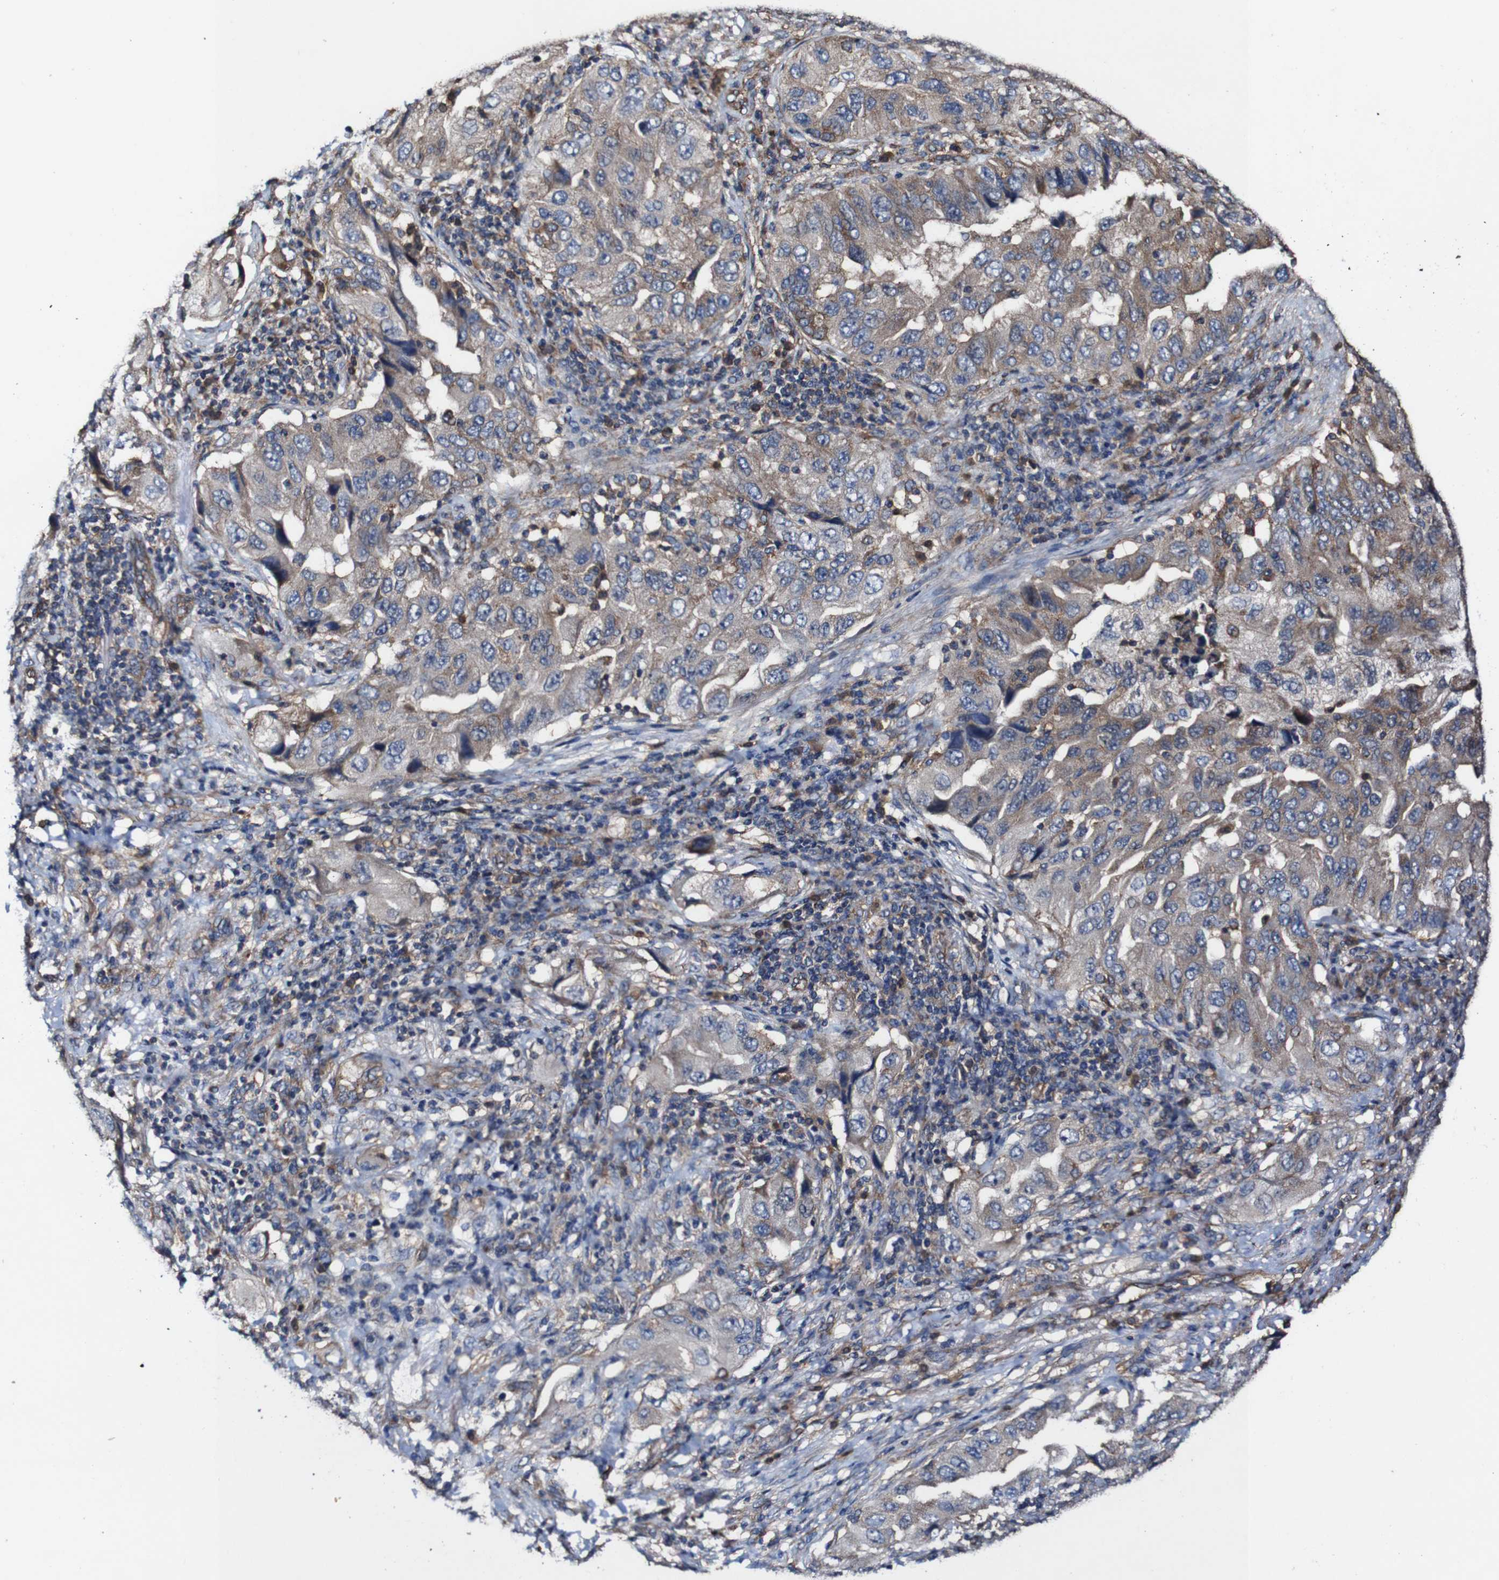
{"staining": {"intensity": "moderate", "quantity": "25%-75%", "location": "cytoplasmic/membranous"}, "tissue": "lung cancer", "cell_type": "Tumor cells", "image_type": "cancer", "snomed": [{"axis": "morphology", "description": "Adenocarcinoma, NOS"}, {"axis": "topography", "description": "Lung"}], "caption": "IHC of lung cancer displays medium levels of moderate cytoplasmic/membranous positivity in approximately 25%-75% of tumor cells. (Brightfield microscopy of DAB IHC at high magnification).", "gene": "CSF1R", "patient": {"sex": "female", "age": 65}}